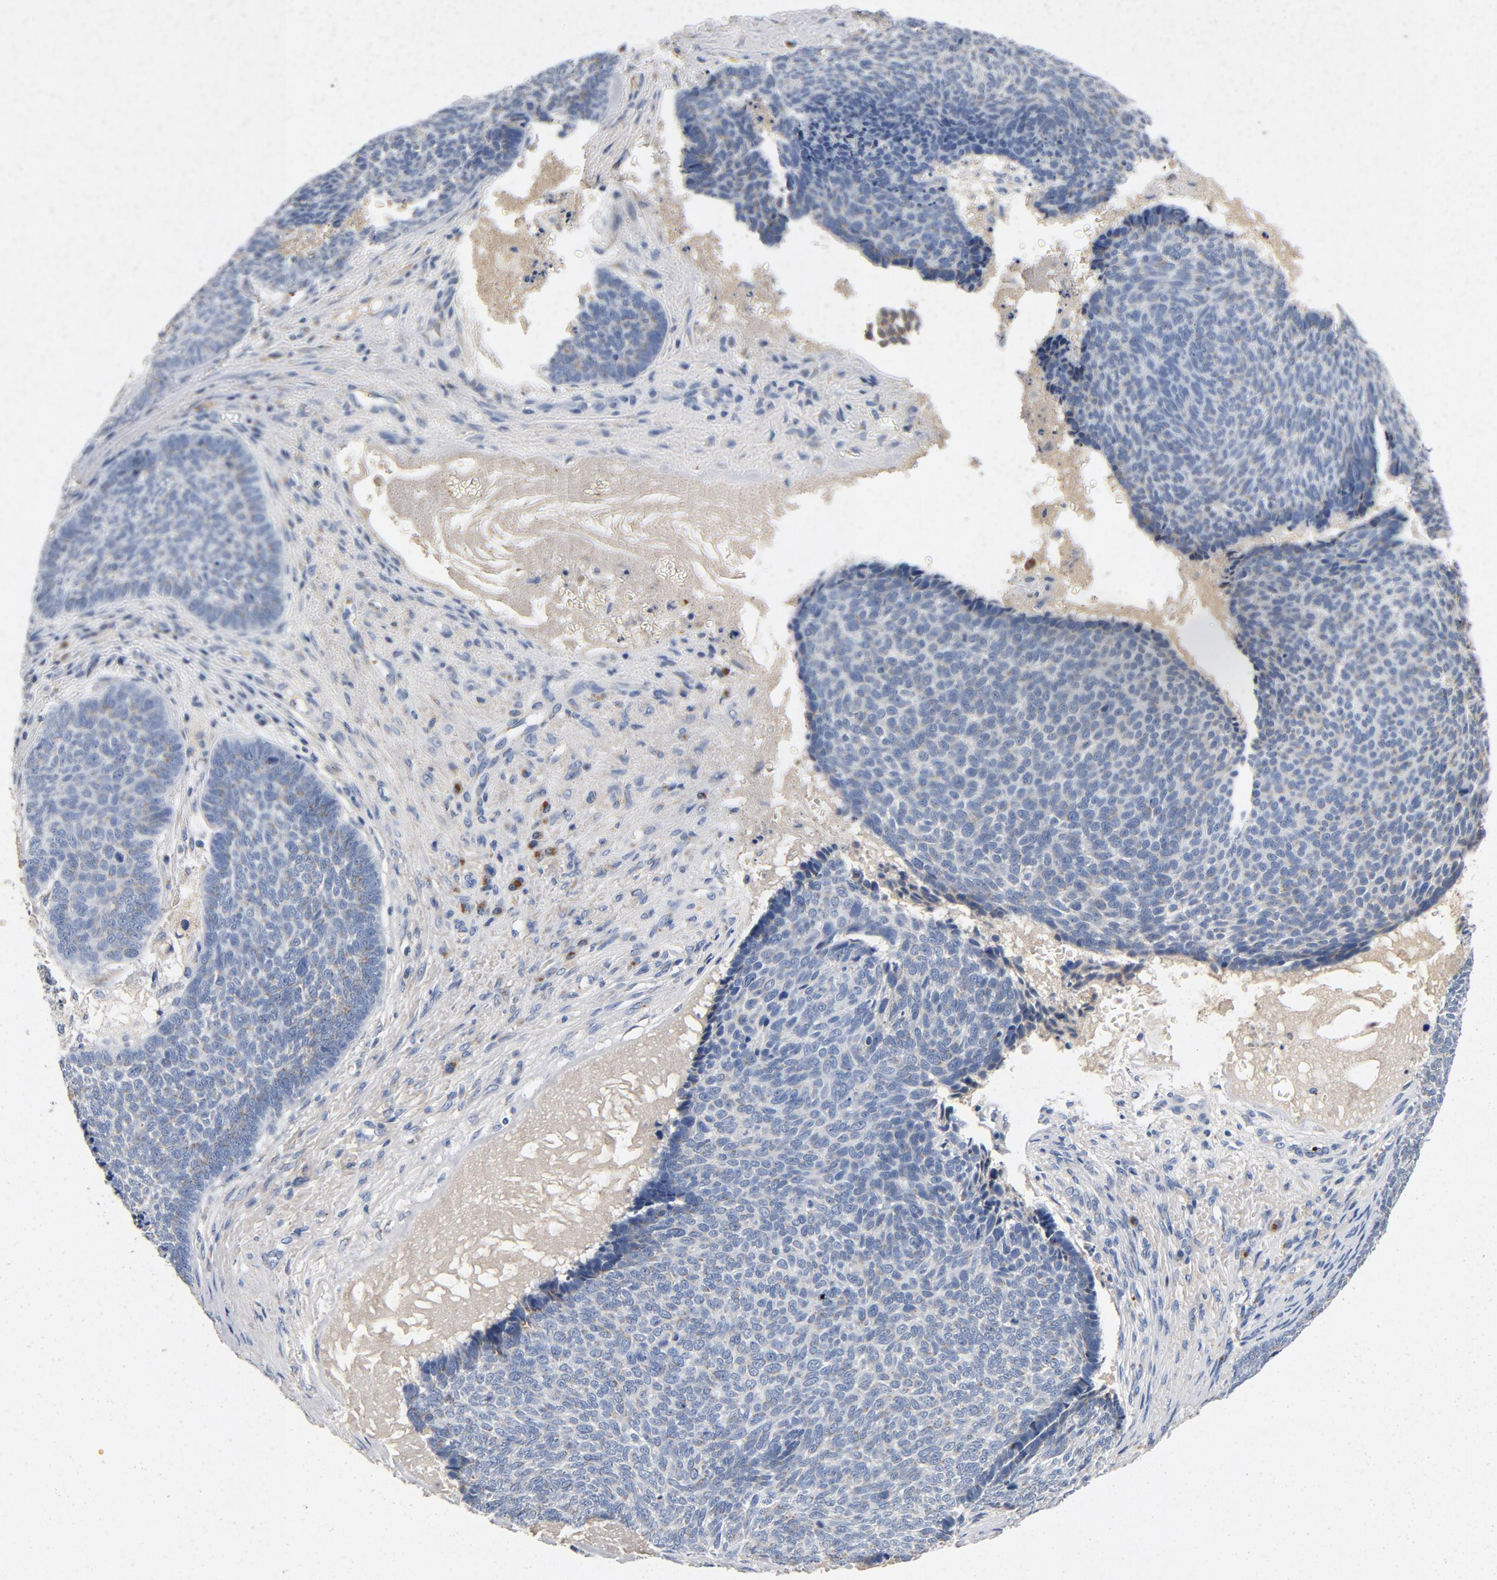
{"staining": {"intensity": "negative", "quantity": "none", "location": "none"}, "tissue": "skin cancer", "cell_type": "Tumor cells", "image_type": "cancer", "snomed": [{"axis": "morphology", "description": "Basal cell carcinoma"}, {"axis": "topography", "description": "Skin"}], "caption": "IHC of skin cancer (basal cell carcinoma) exhibits no staining in tumor cells.", "gene": "LMAN2", "patient": {"sex": "male", "age": 84}}